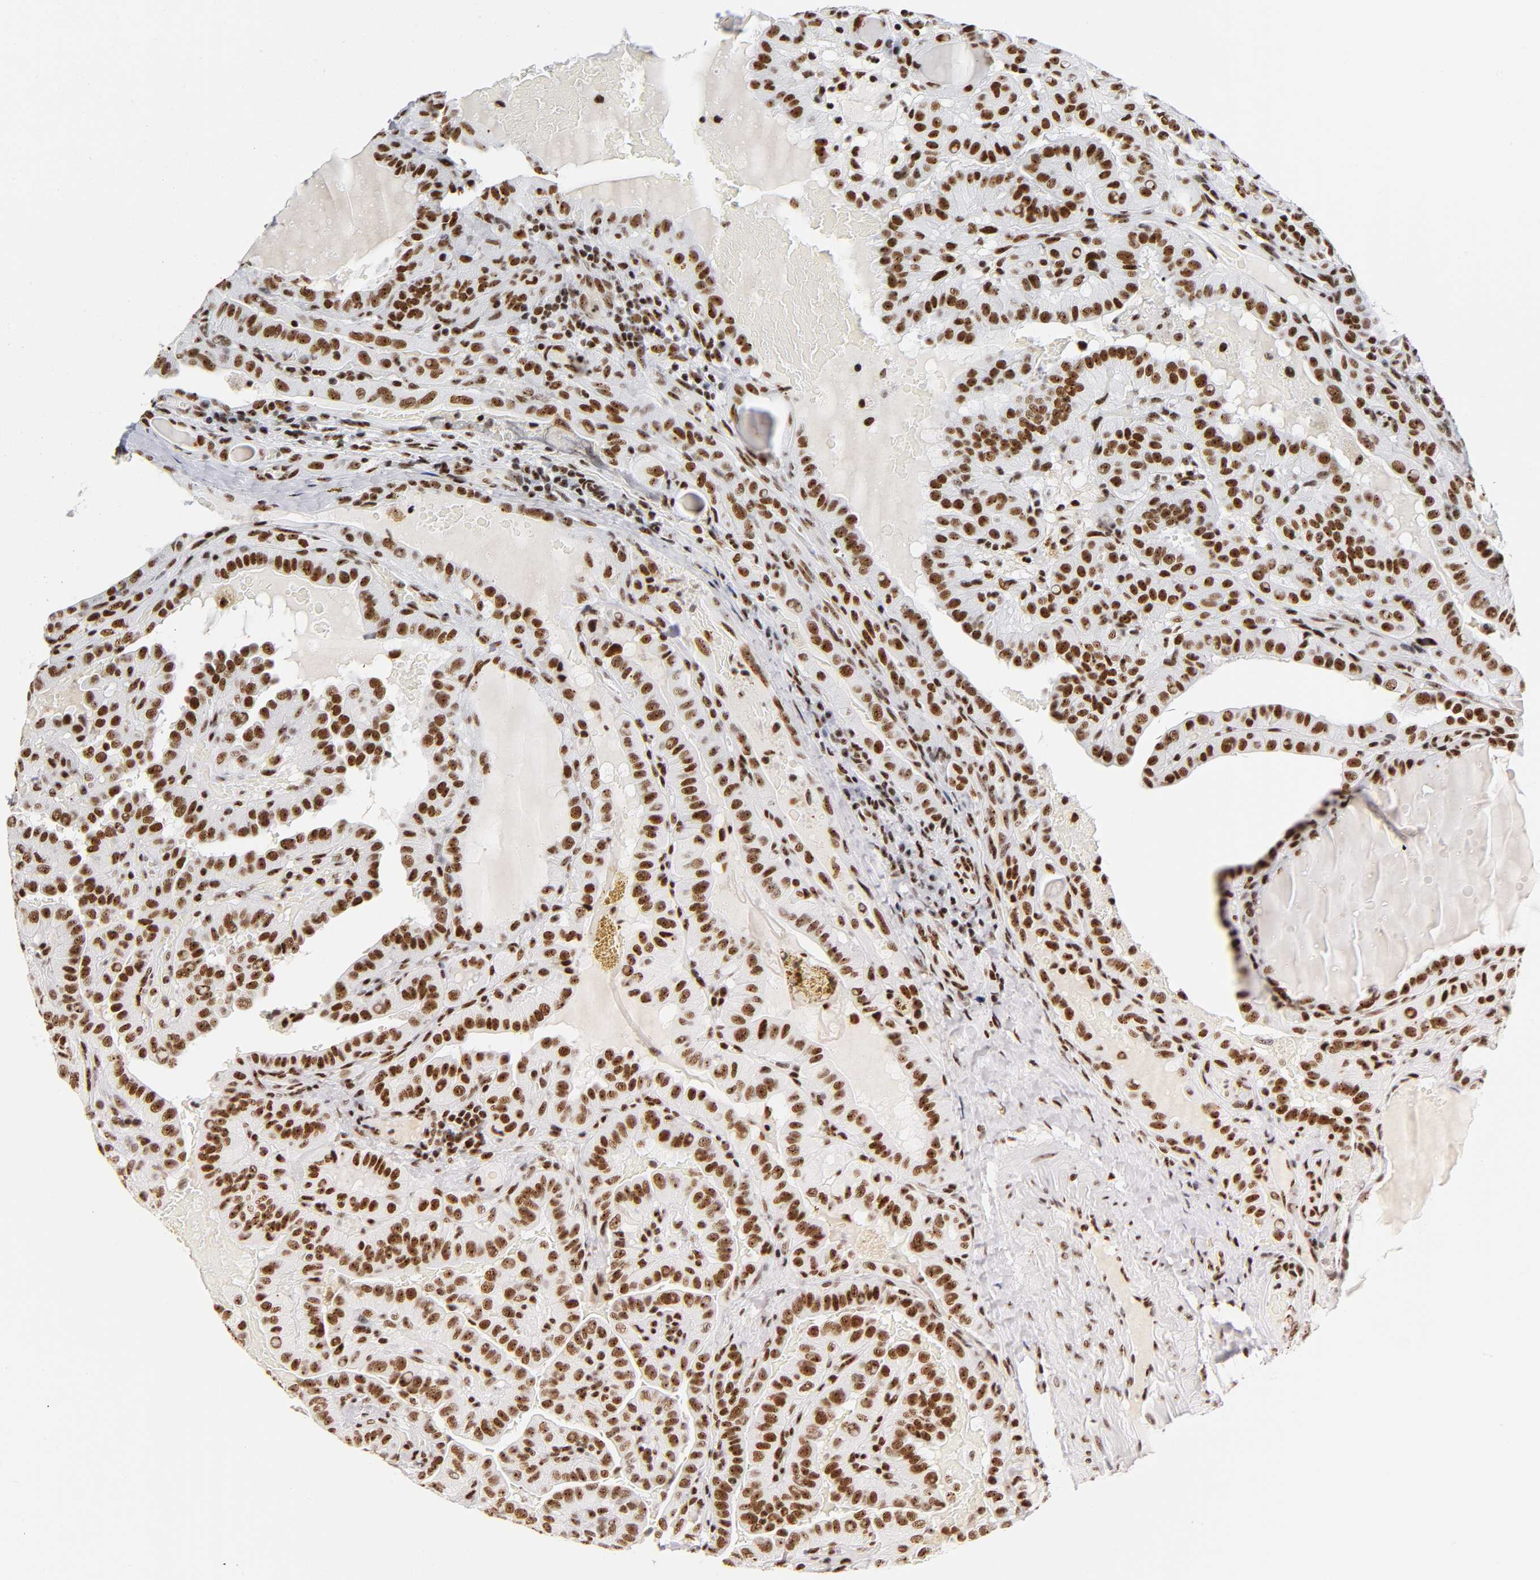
{"staining": {"intensity": "strong", "quantity": ">75%", "location": "nuclear"}, "tissue": "thyroid cancer", "cell_type": "Tumor cells", "image_type": "cancer", "snomed": [{"axis": "morphology", "description": "Papillary adenocarcinoma, NOS"}, {"axis": "topography", "description": "Thyroid gland"}], "caption": "A high-resolution micrograph shows immunohistochemistry (IHC) staining of thyroid cancer, which shows strong nuclear expression in about >75% of tumor cells. Nuclei are stained in blue.", "gene": "UBTF", "patient": {"sex": "male", "age": 77}}